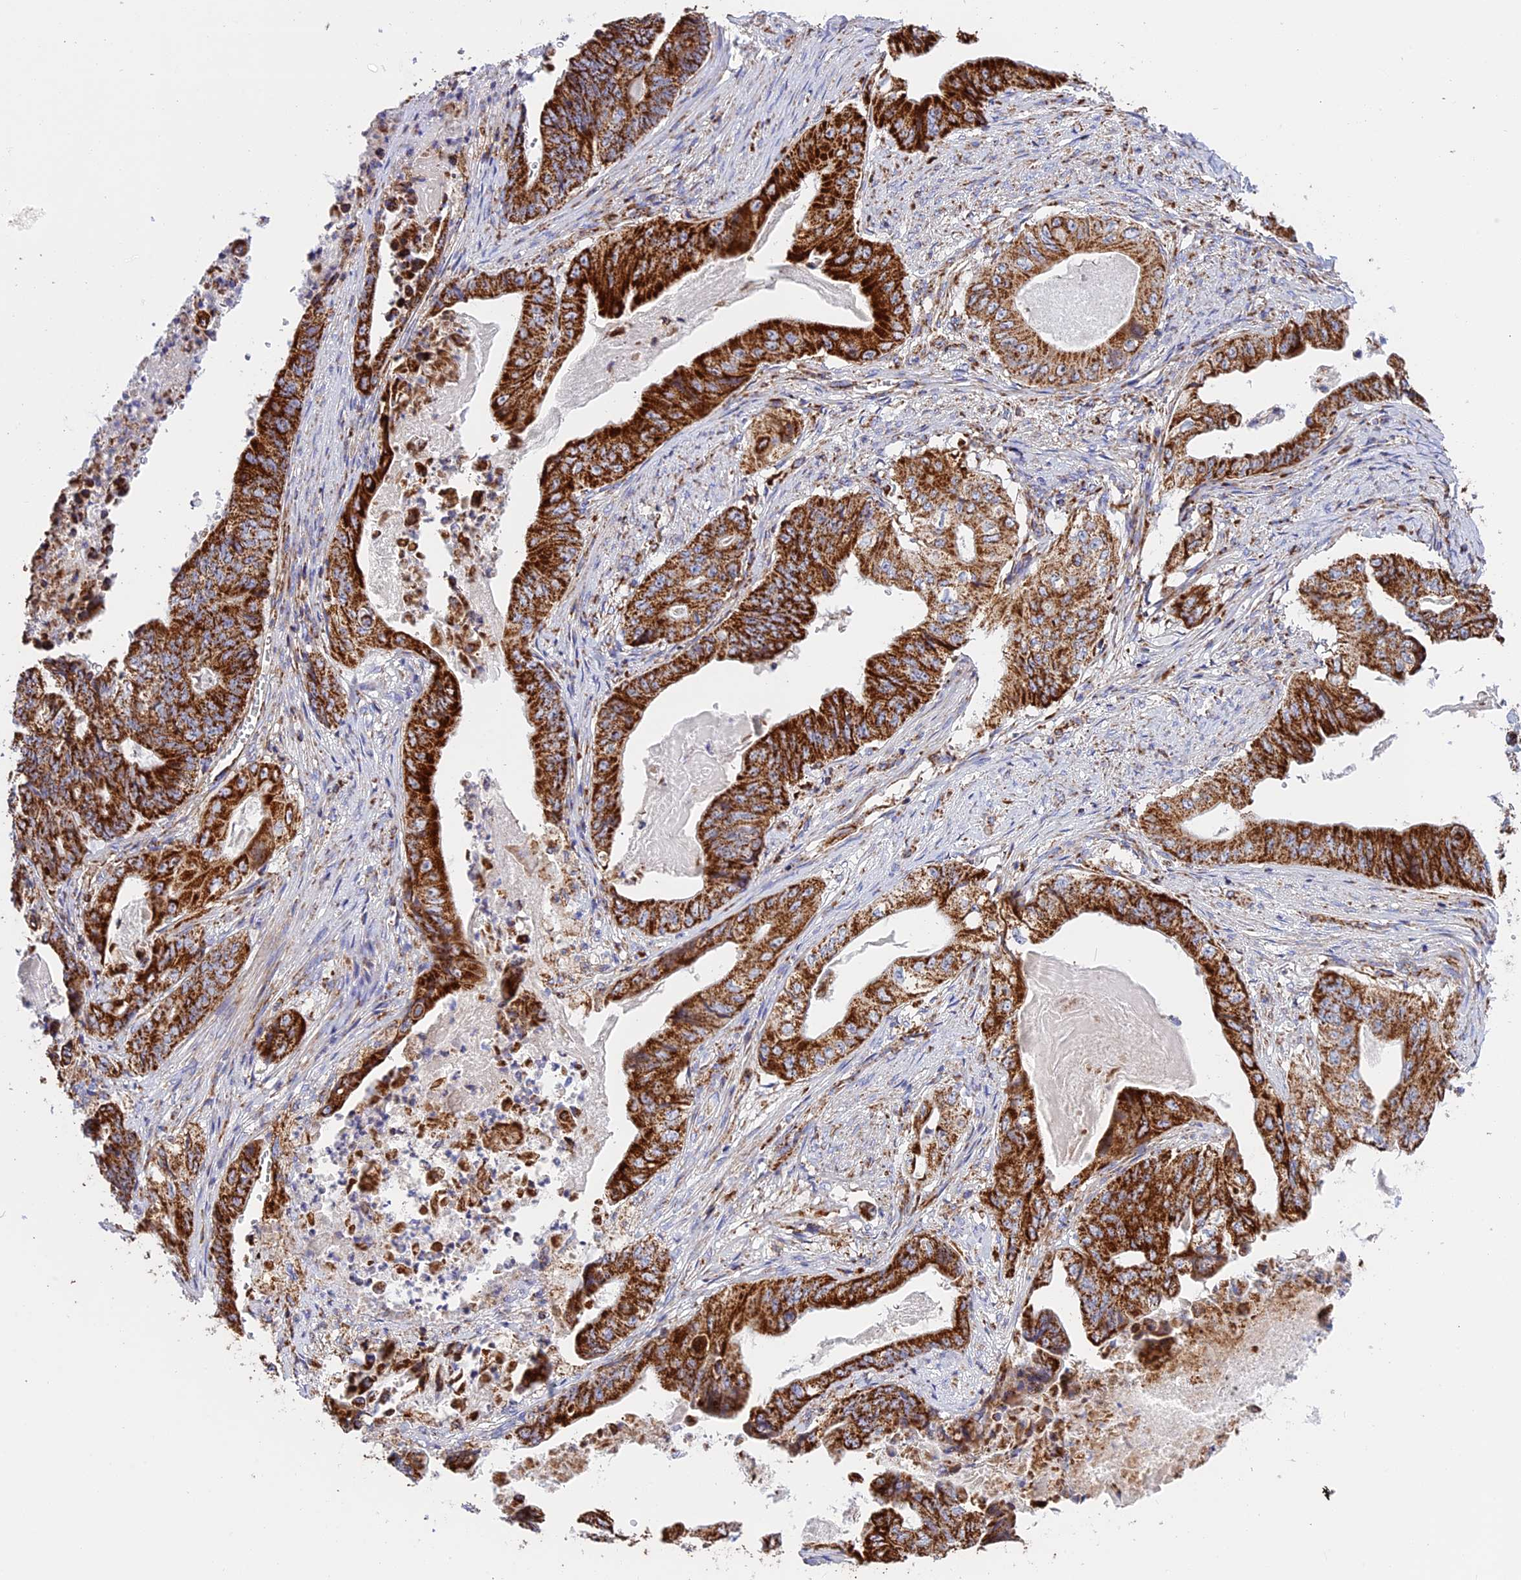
{"staining": {"intensity": "strong", "quantity": ">75%", "location": "cytoplasmic/membranous"}, "tissue": "stomach cancer", "cell_type": "Tumor cells", "image_type": "cancer", "snomed": [{"axis": "morphology", "description": "Adenocarcinoma, NOS"}, {"axis": "topography", "description": "Stomach"}], "caption": "This histopathology image exhibits stomach cancer (adenocarcinoma) stained with immunohistochemistry to label a protein in brown. The cytoplasmic/membranous of tumor cells show strong positivity for the protein. Nuclei are counter-stained blue.", "gene": "UQCRB", "patient": {"sex": "female", "age": 73}}